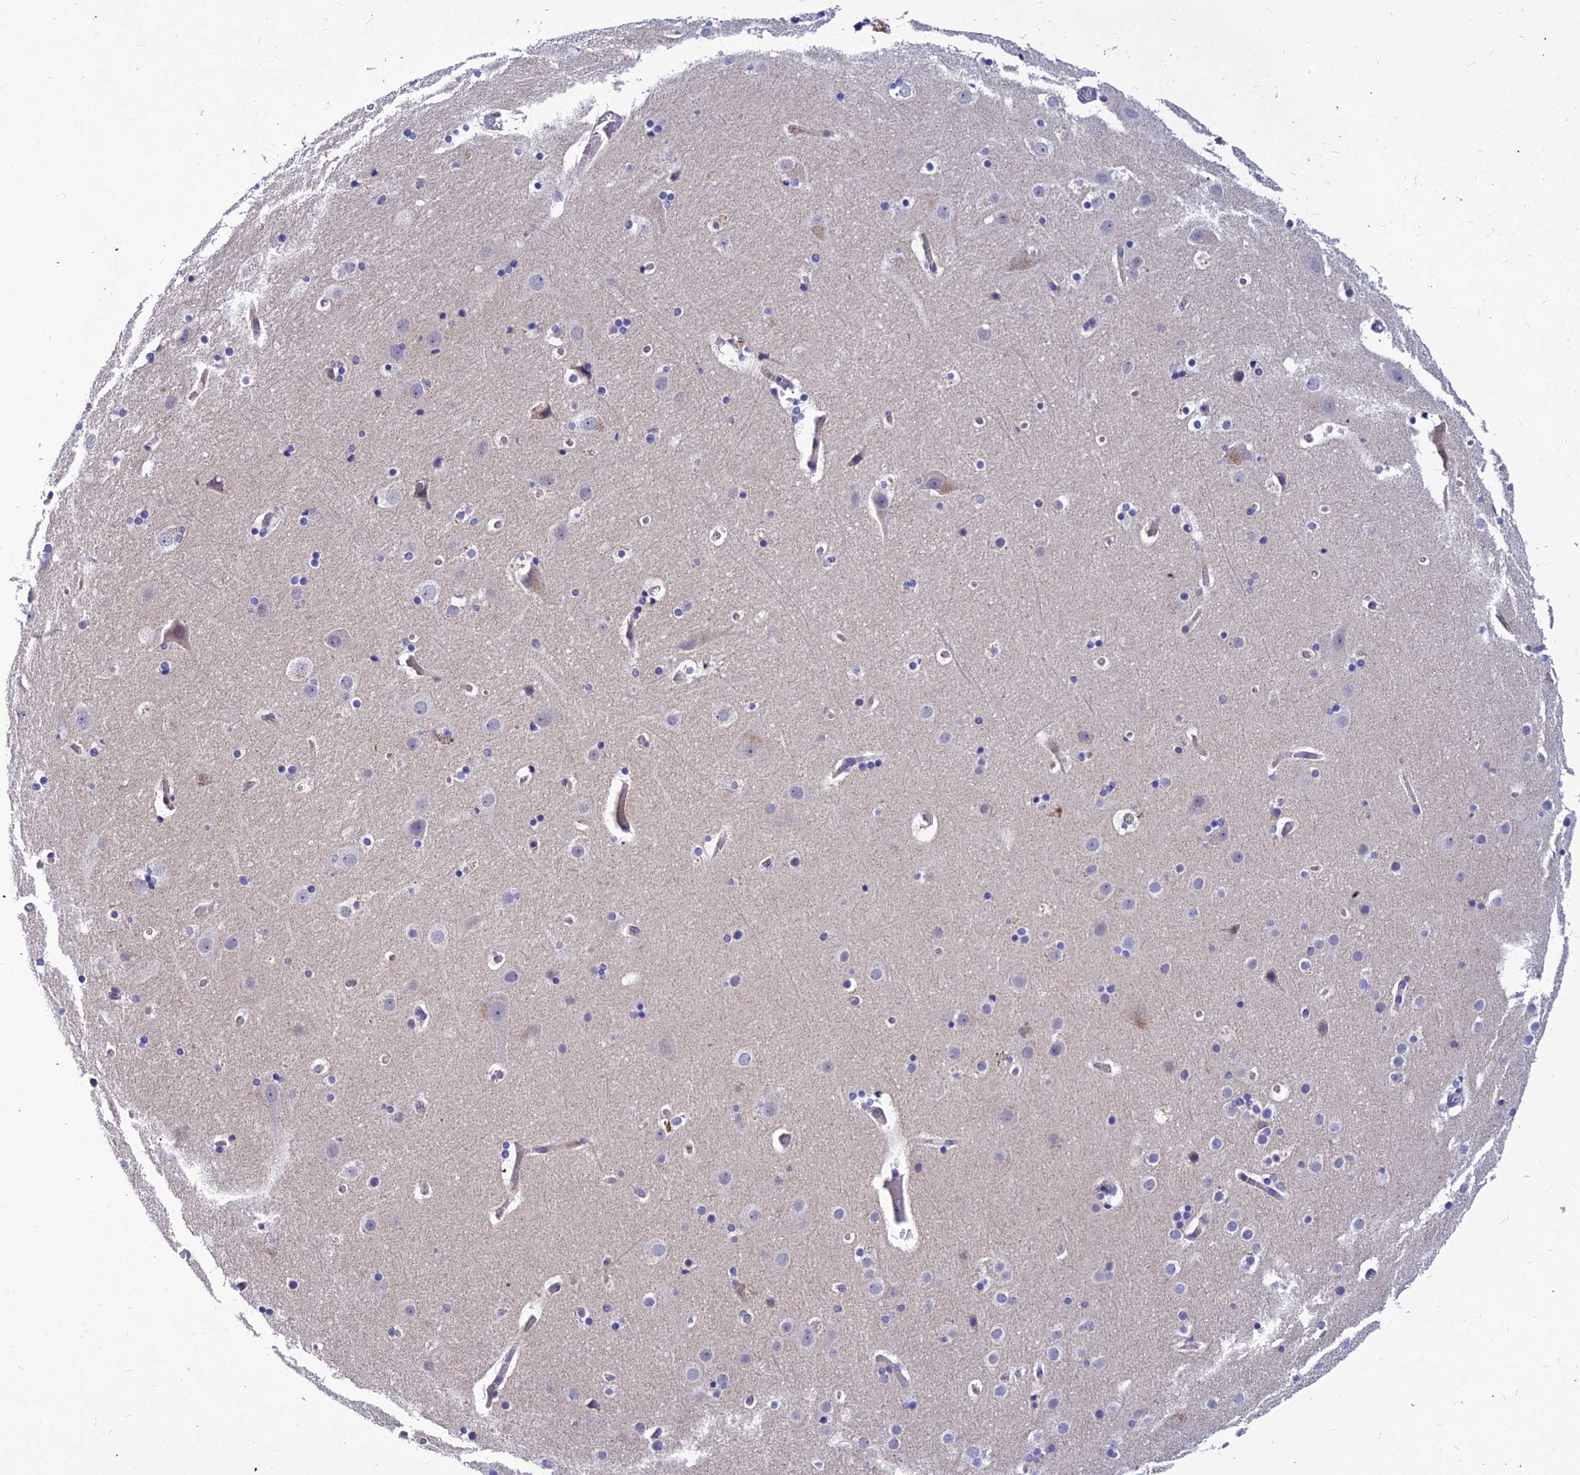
{"staining": {"intensity": "negative", "quantity": "none", "location": "none"}, "tissue": "cerebral cortex", "cell_type": "Endothelial cells", "image_type": "normal", "snomed": [{"axis": "morphology", "description": "Normal tissue, NOS"}, {"axis": "topography", "description": "Cerebral cortex"}], "caption": "Endothelial cells are negative for protein expression in unremarkable human cerebral cortex. (Brightfield microscopy of DAB (3,3'-diaminobenzidine) immunohistochemistry at high magnification).", "gene": "DMRTA1", "patient": {"sex": "male", "age": 57}}